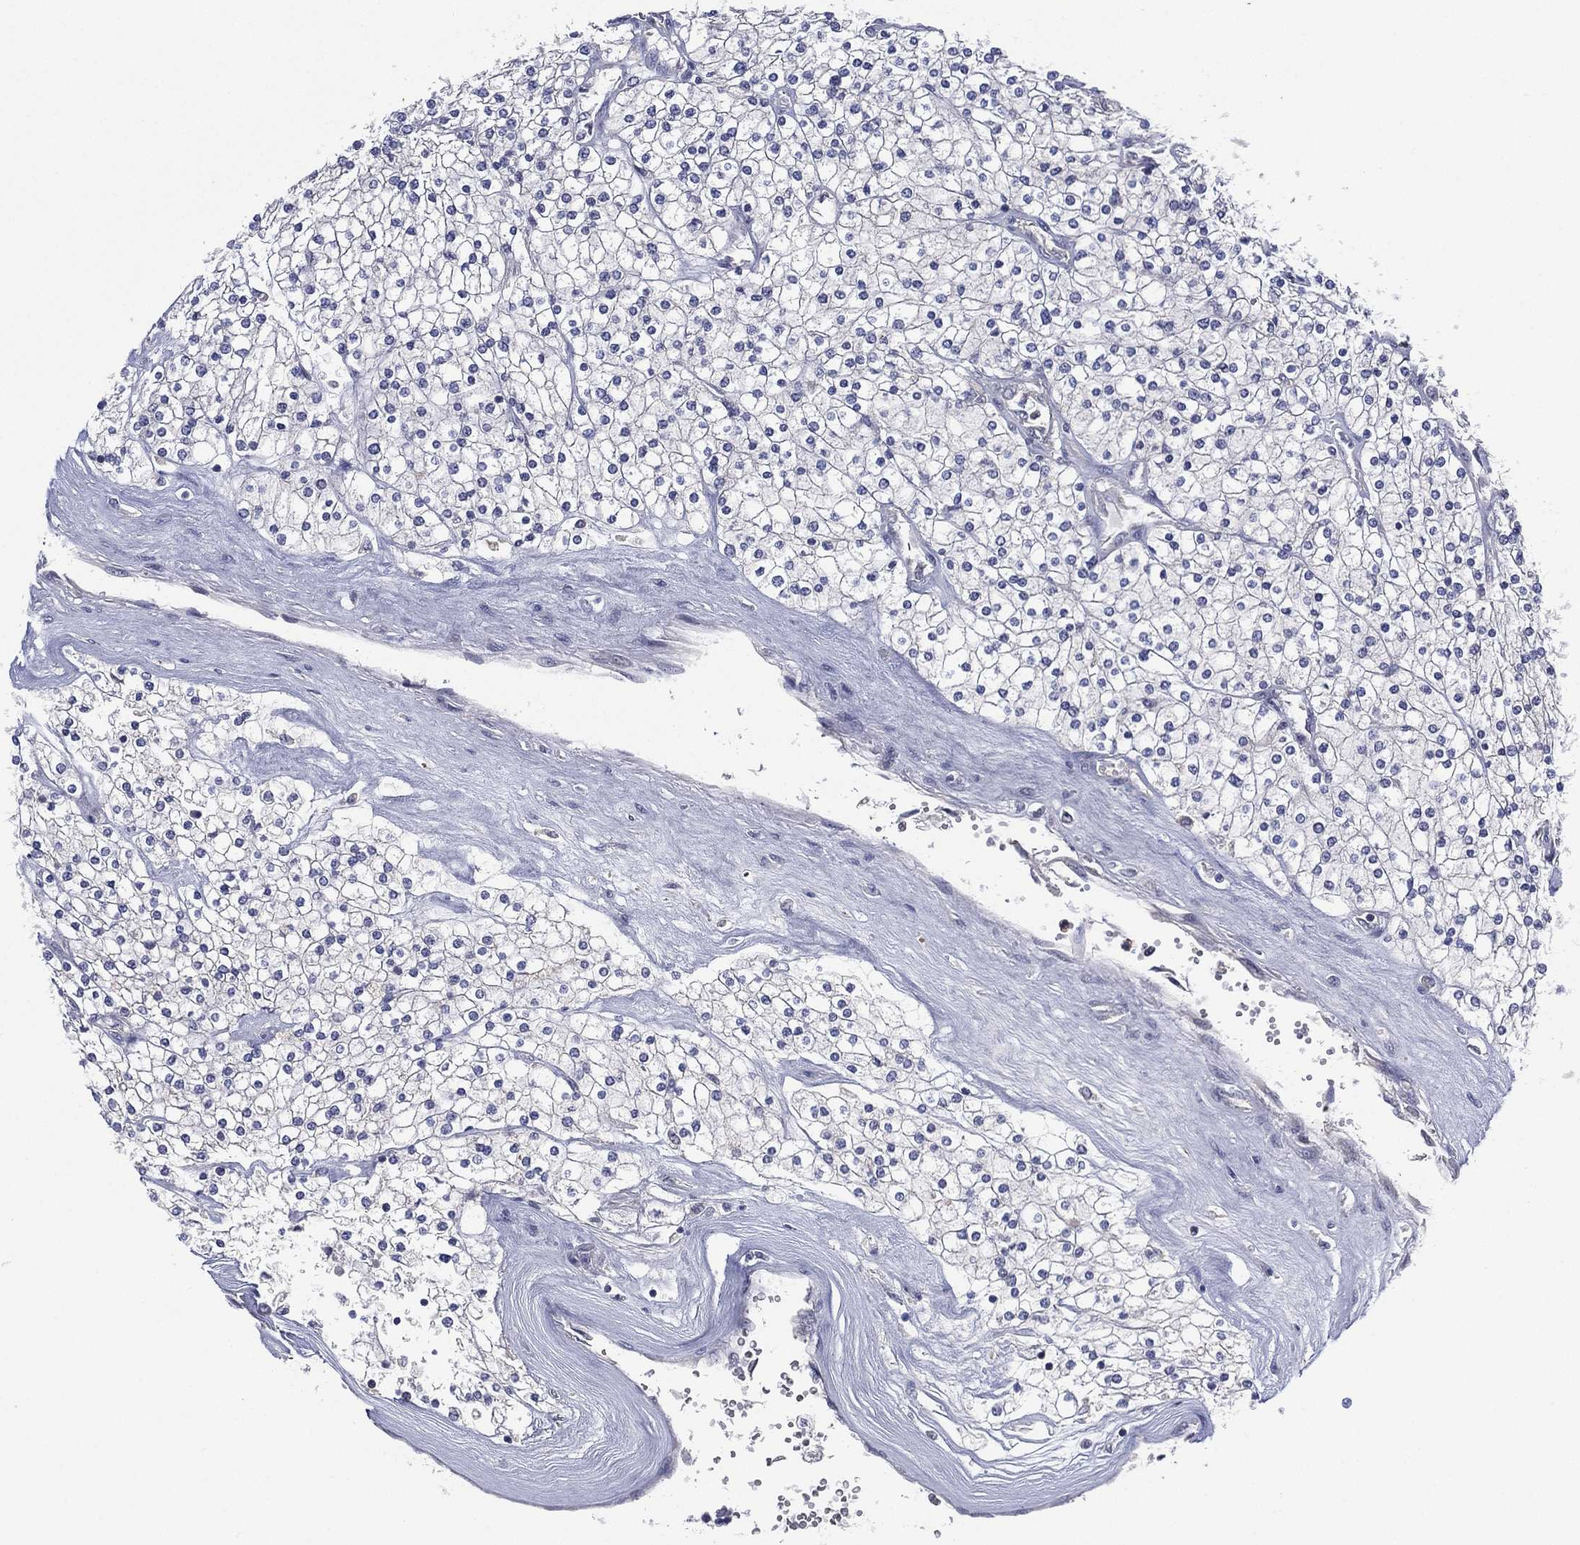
{"staining": {"intensity": "weak", "quantity": "<25%", "location": "cytoplasmic/membranous"}, "tissue": "renal cancer", "cell_type": "Tumor cells", "image_type": "cancer", "snomed": [{"axis": "morphology", "description": "Adenocarcinoma, NOS"}, {"axis": "topography", "description": "Kidney"}], "caption": "Immunohistochemical staining of adenocarcinoma (renal) reveals no significant positivity in tumor cells.", "gene": "MPP7", "patient": {"sex": "male", "age": 80}}